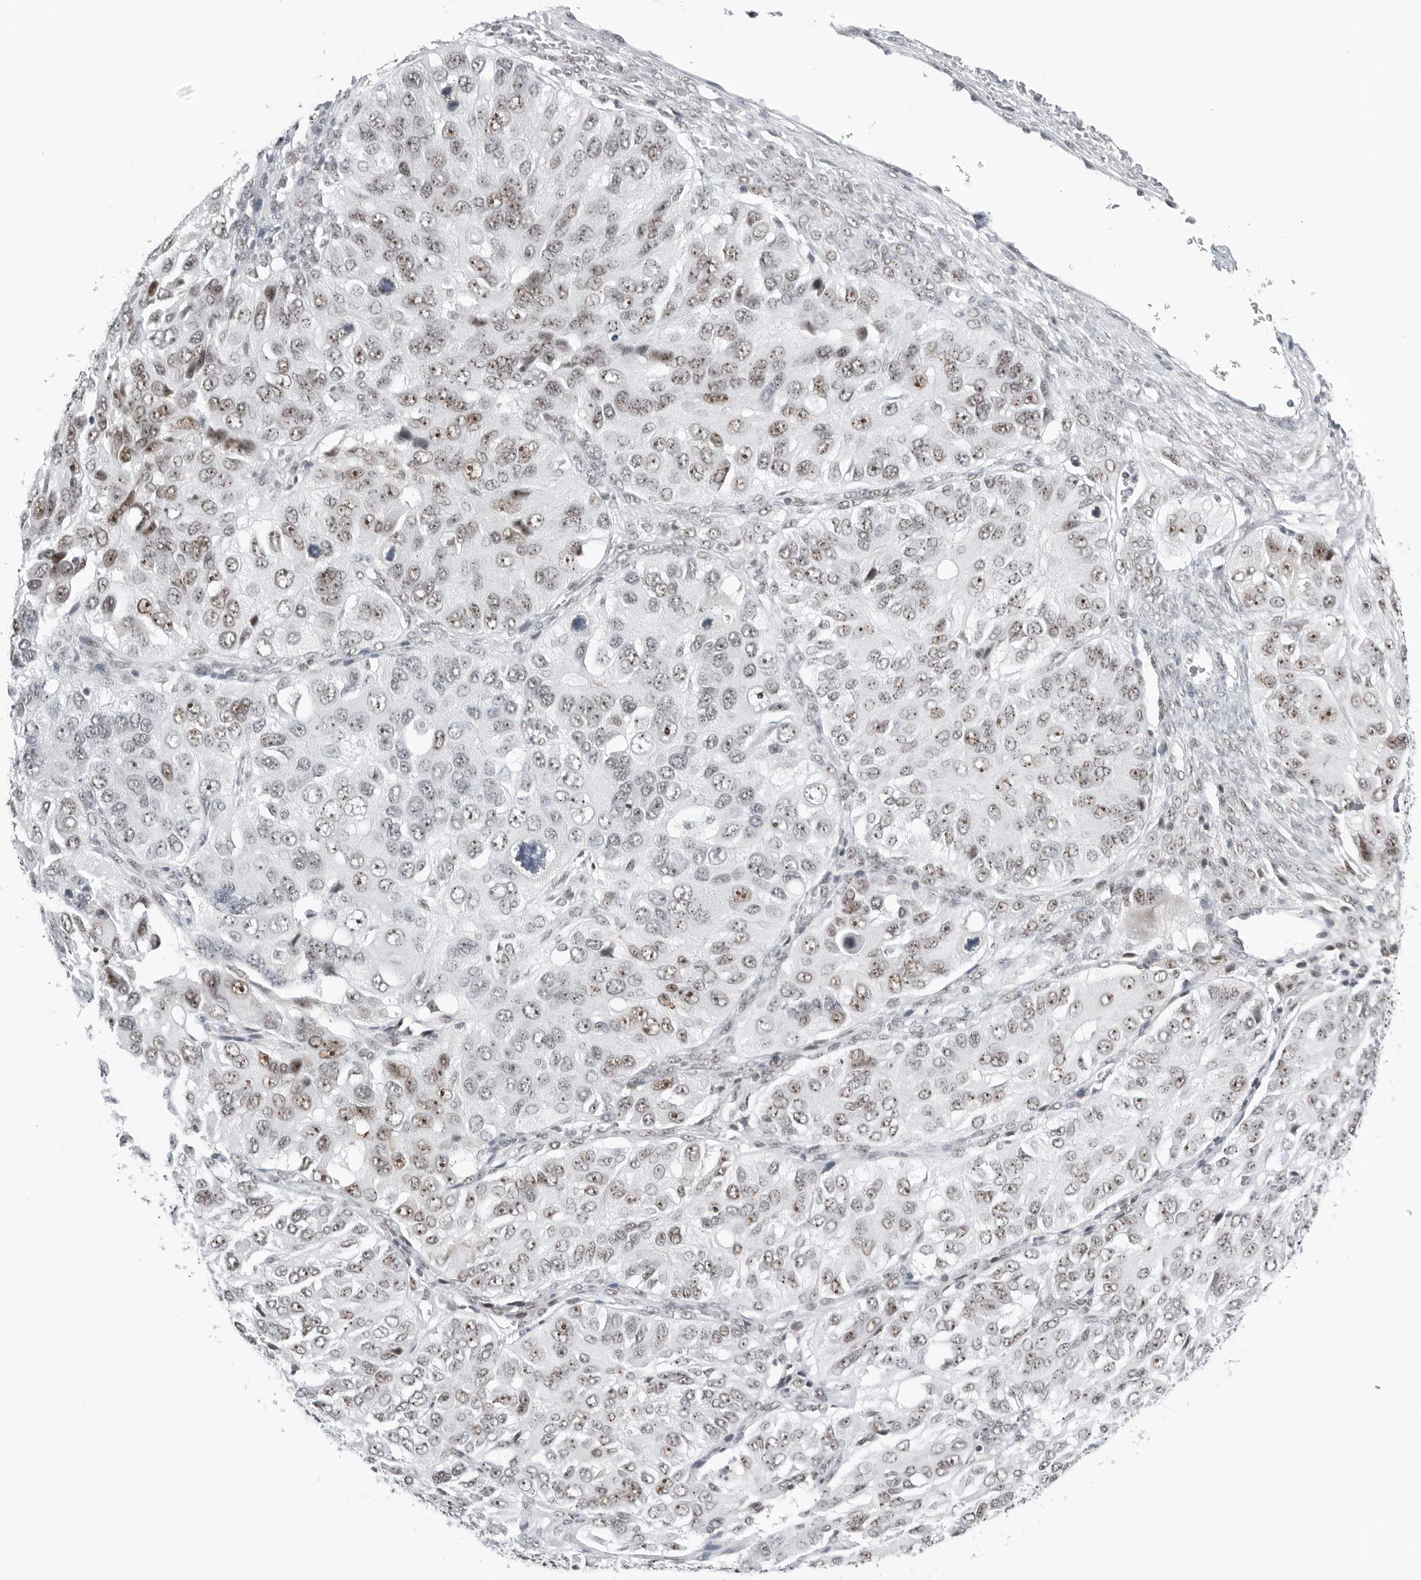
{"staining": {"intensity": "weak", "quantity": "25%-75%", "location": "nuclear"}, "tissue": "ovarian cancer", "cell_type": "Tumor cells", "image_type": "cancer", "snomed": [{"axis": "morphology", "description": "Carcinoma, endometroid"}, {"axis": "topography", "description": "Ovary"}], "caption": "DAB (3,3'-diaminobenzidine) immunohistochemical staining of human ovarian cancer (endometroid carcinoma) shows weak nuclear protein staining in about 25%-75% of tumor cells.", "gene": "WRAP53", "patient": {"sex": "female", "age": 51}}